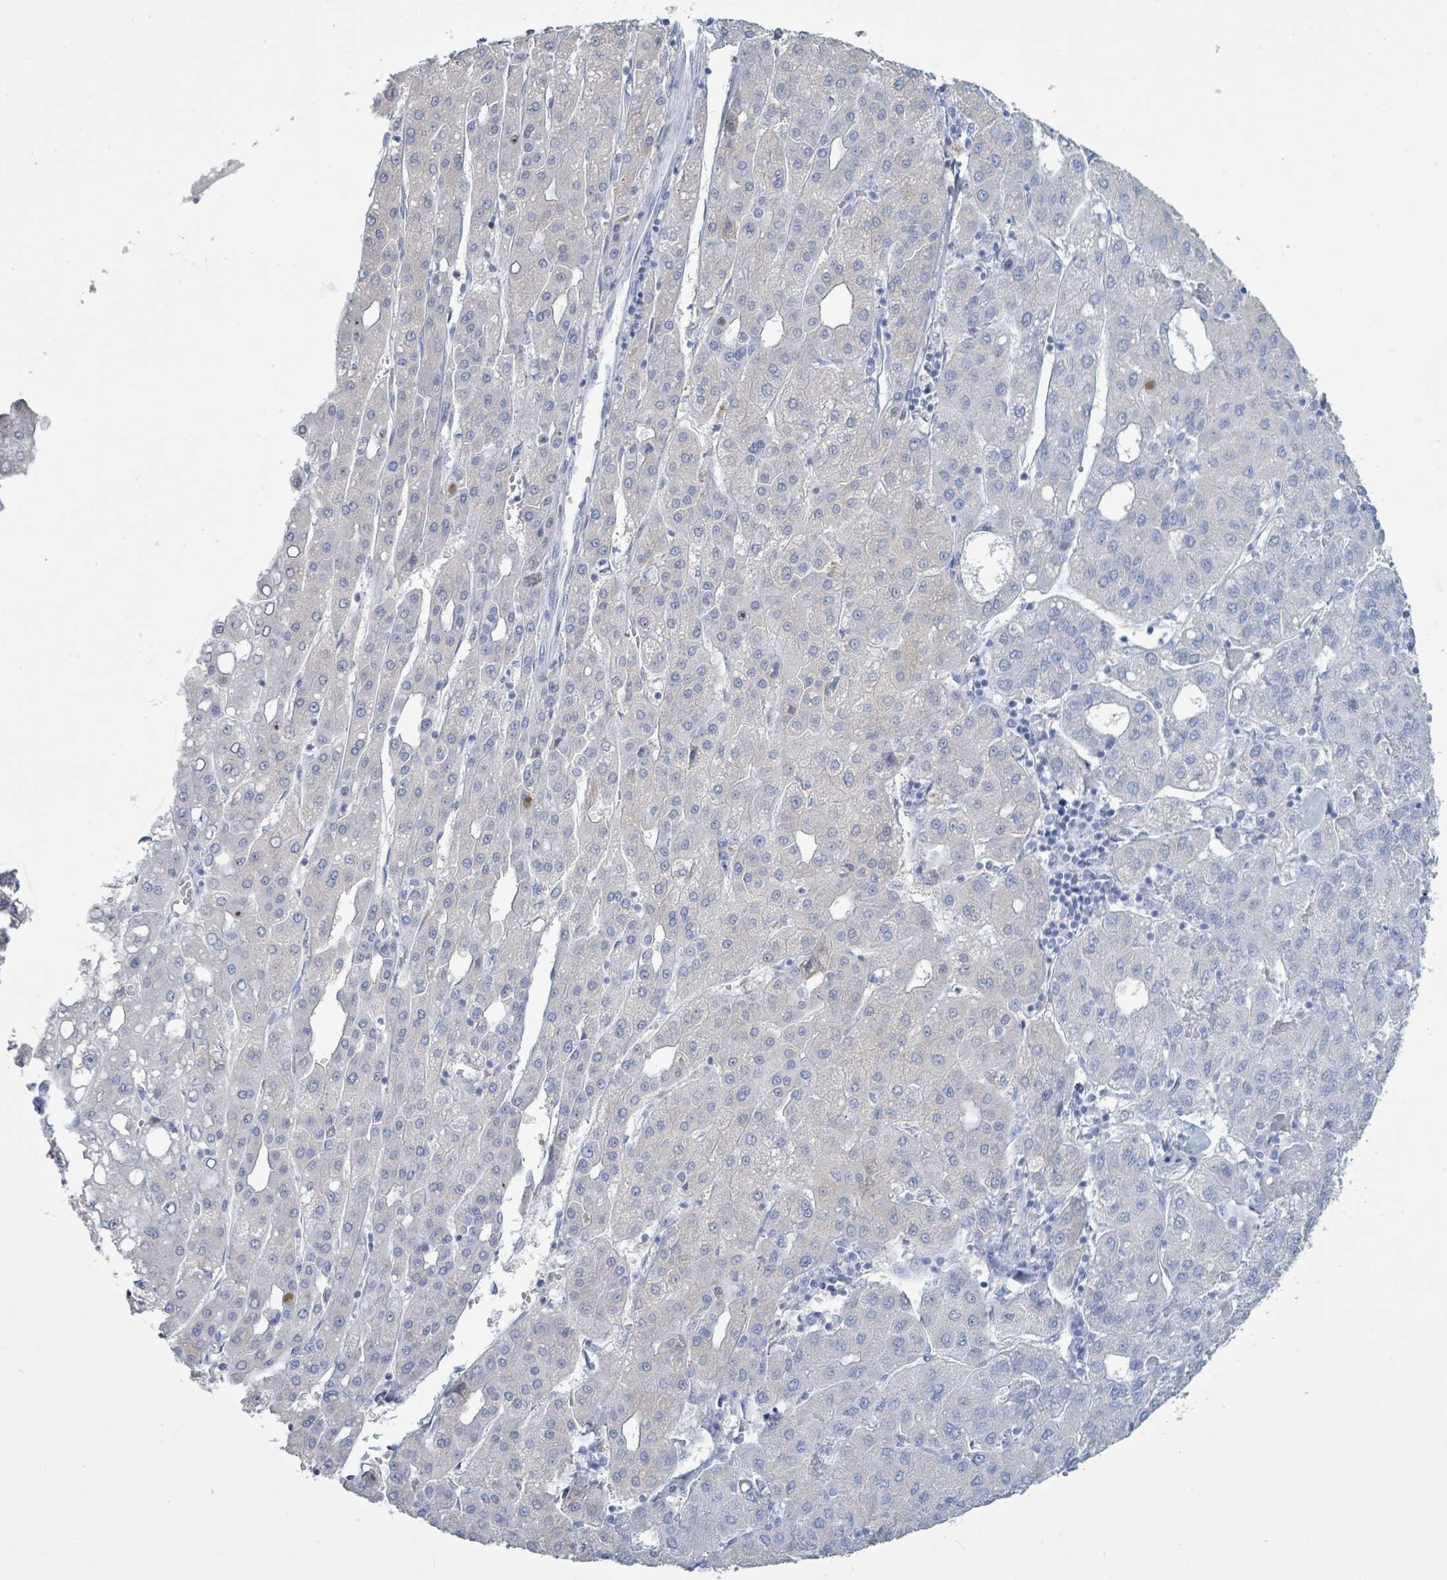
{"staining": {"intensity": "negative", "quantity": "none", "location": "none"}, "tissue": "liver cancer", "cell_type": "Tumor cells", "image_type": "cancer", "snomed": [{"axis": "morphology", "description": "Carcinoma, Hepatocellular, NOS"}, {"axis": "topography", "description": "Liver"}], "caption": "Immunohistochemical staining of liver cancer shows no significant expression in tumor cells.", "gene": "PGA3", "patient": {"sex": "male", "age": 65}}